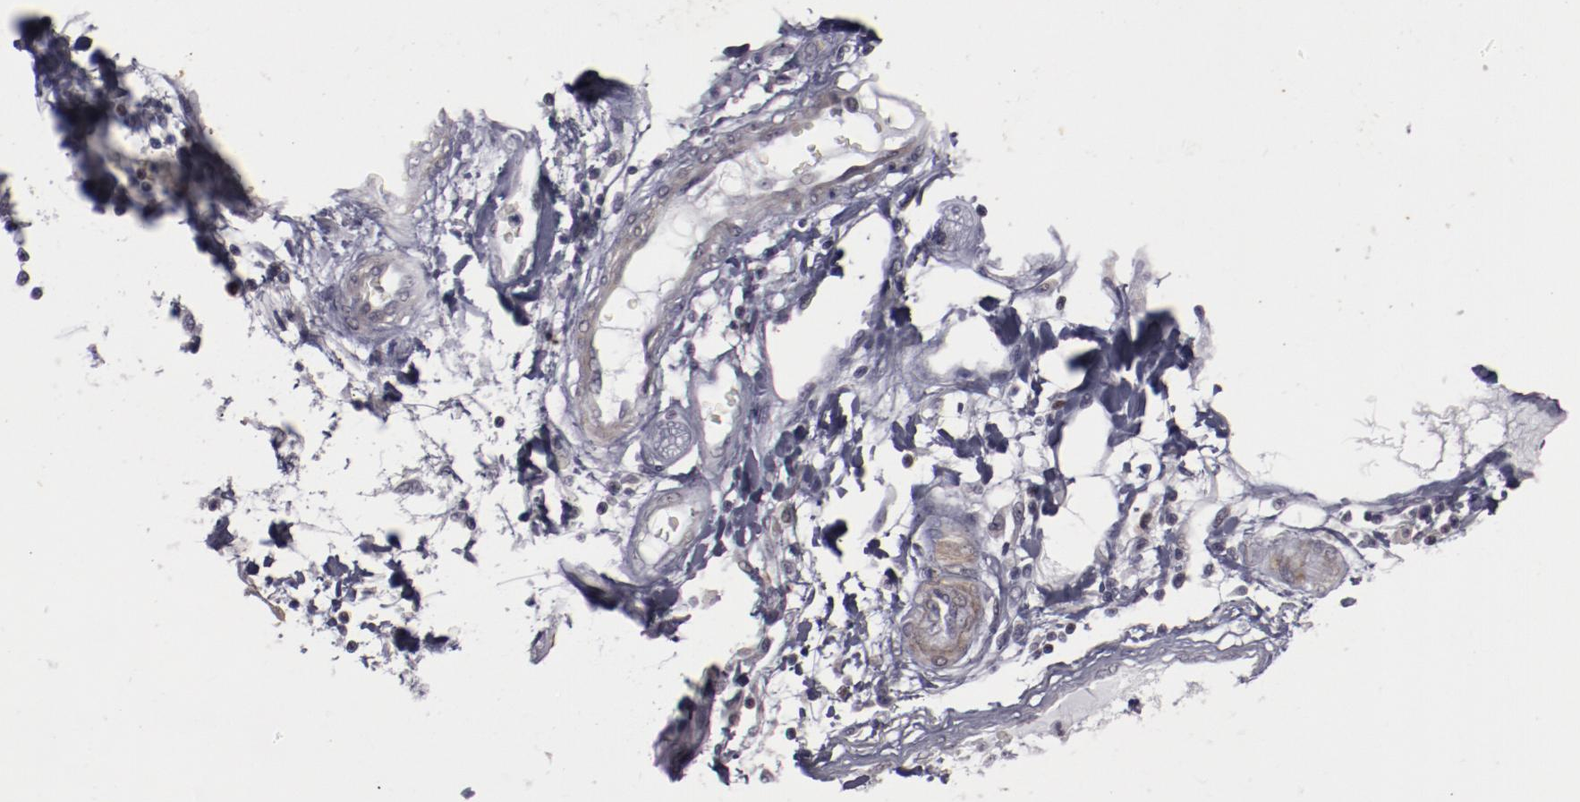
{"staining": {"intensity": "negative", "quantity": "none", "location": "none"}, "tissue": "stomach cancer", "cell_type": "Tumor cells", "image_type": "cancer", "snomed": [{"axis": "morphology", "description": "Adenocarcinoma, NOS"}, {"axis": "topography", "description": "Pancreas"}, {"axis": "topography", "description": "Stomach, upper"}], "caption": "Tumor cells show no significant protein positivity in adenocarcinoma (stomach).", "gene": "LEF1", "patient": {"sex": "male", "age": 77}}